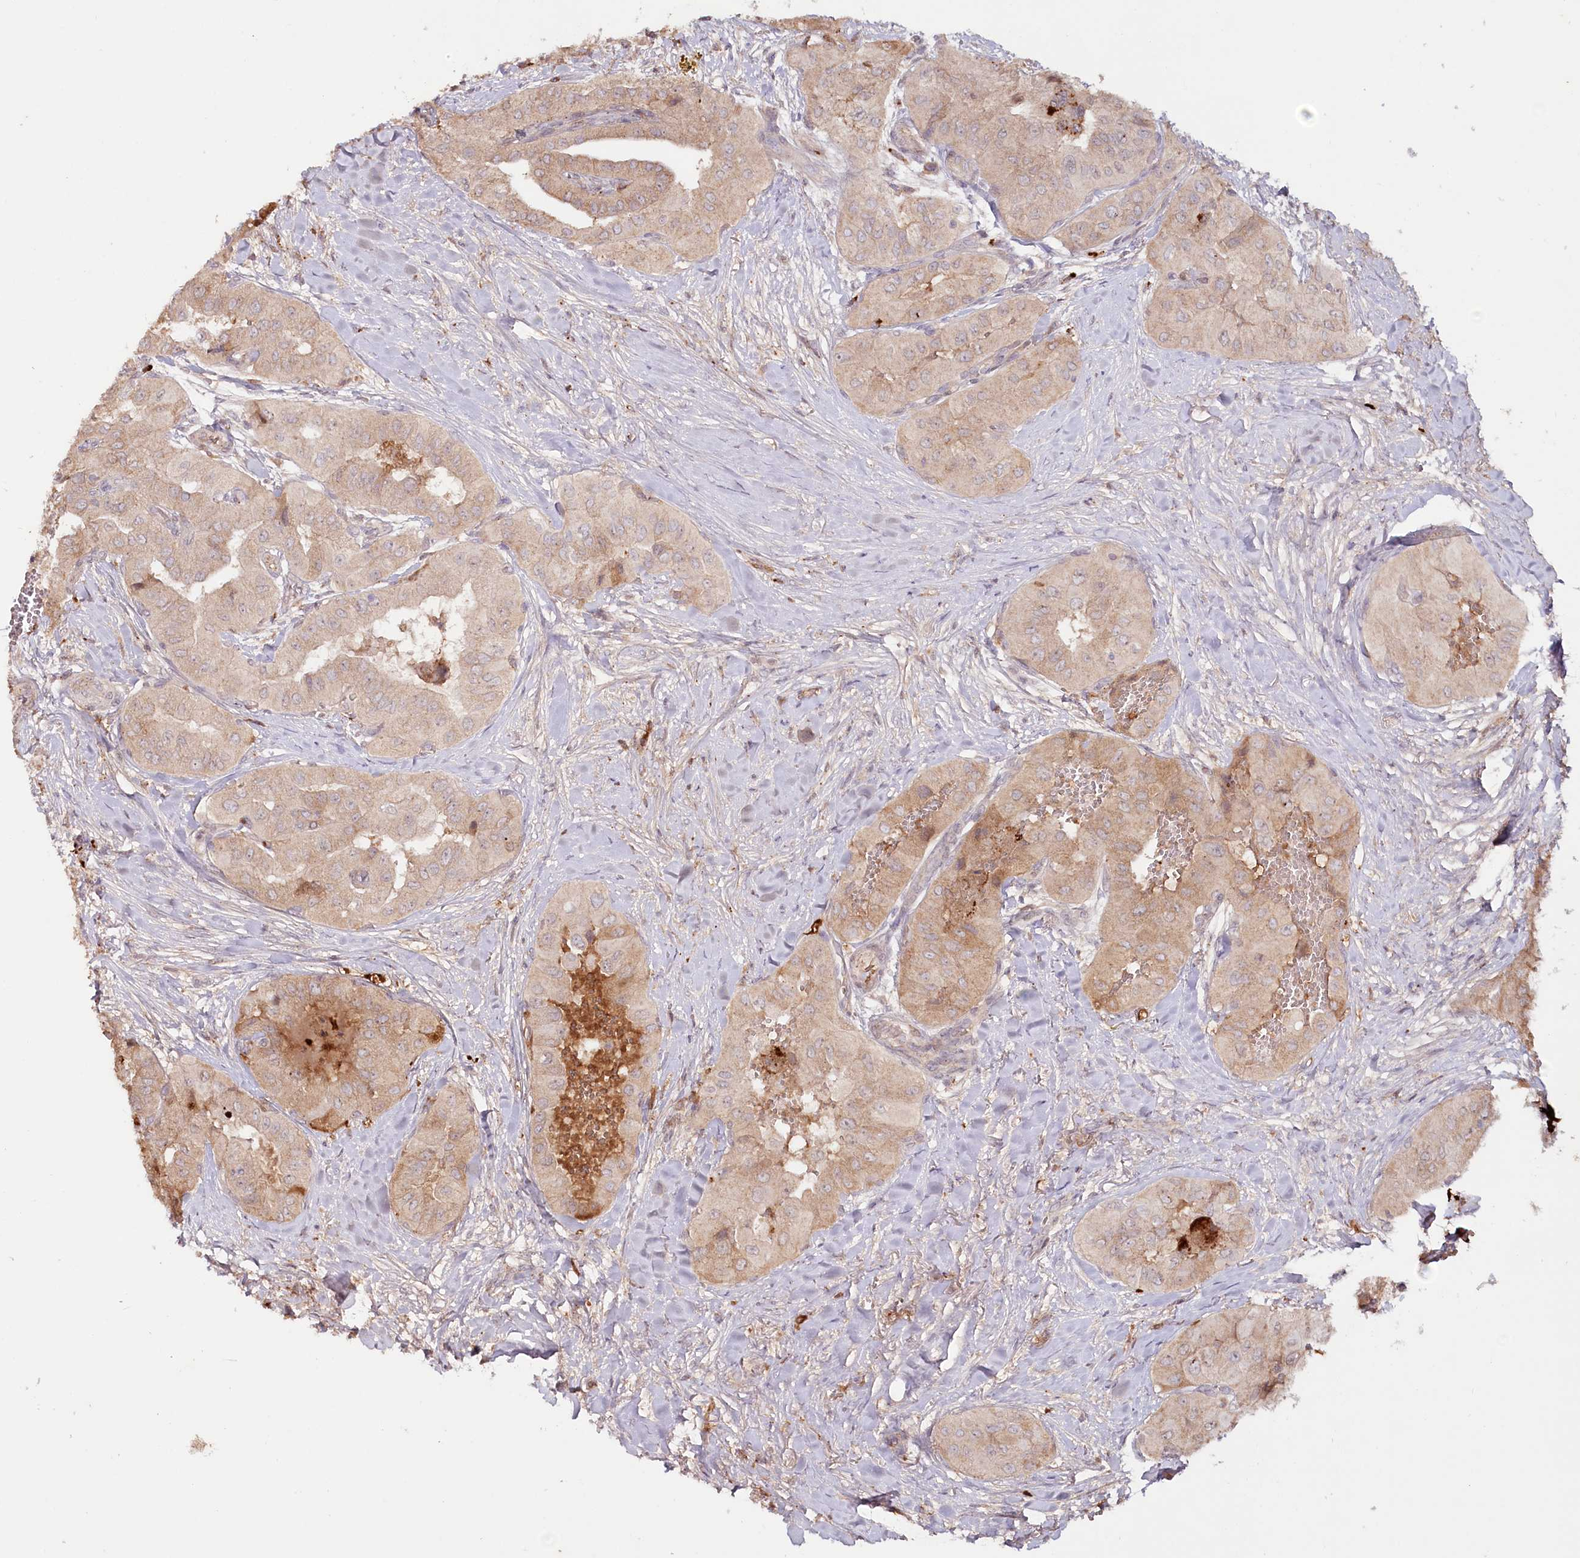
{"staining": {"intensity": "moderate", "quantity": "<25%", "location": "cytoplasmic/membranous"}, "tissue": "thyroid cancer", "cell_type": "Tumor cells", "image_type": "cancer", "snomed": [{"axis": "morphology", "description": "Papillary adenocarcinoma, NOS"}, {"axis": "topography", "description": "Thyroid gland"}], "caption": "Brown immunohistochemical staining in thyroid papillary adenocarcinoma displays moderate cytoplasmic/membranous positivity in approximately <25% of tumor cells. (DAB (3,3'-diaminobenzidine) = brown stain, brightfield microscopy at high magnification).", "gene": "PSAPL1", "patient": {"sex": "female", "age": 59}}